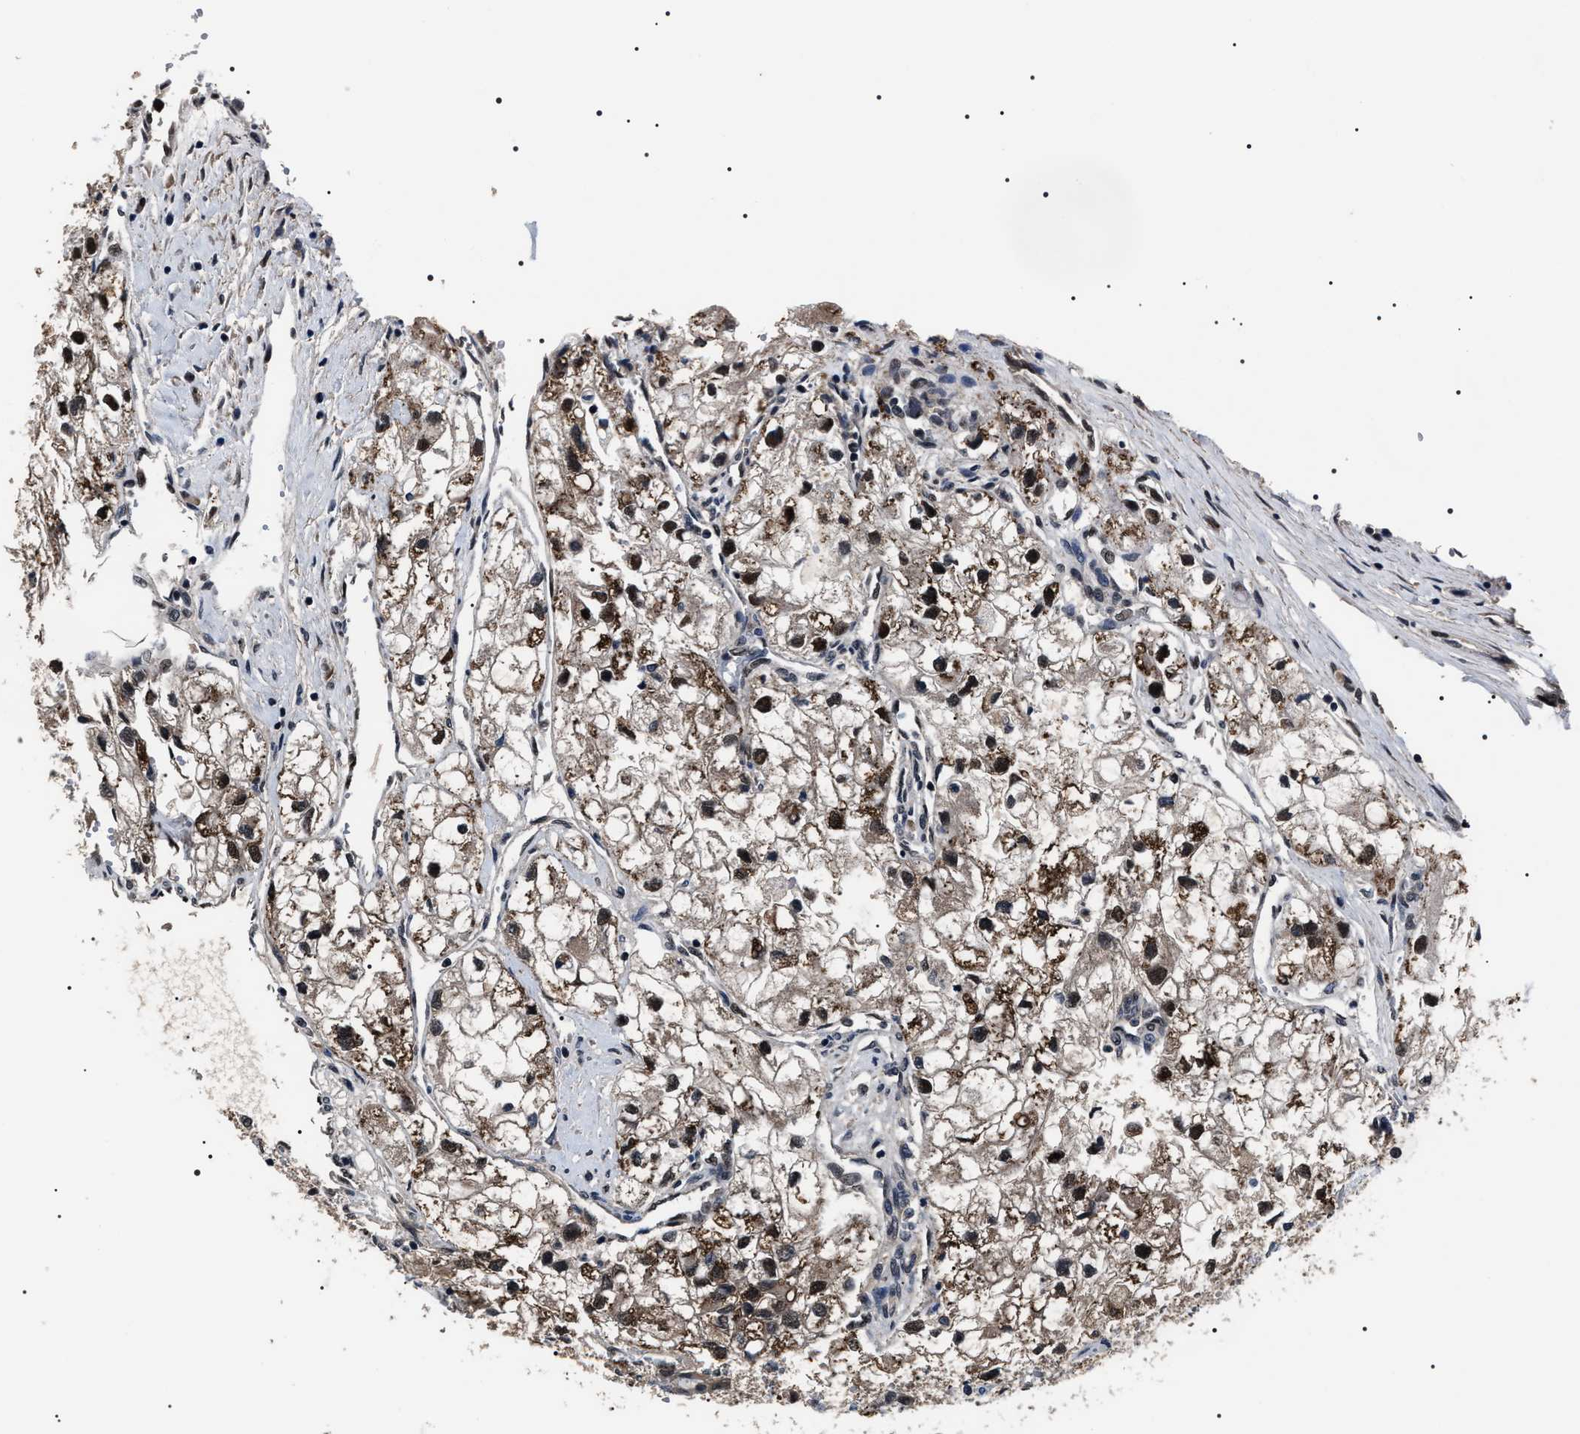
{"staining": {"intensity": "moderate", "quantity": ">75%", "location": "cytoplasmic/membranous,nuclear"}, "tissue": "renal cancer", "cell_type": "Tumor cells", "image_type": "cancer", "snomed": [{"axis": "morphology", "description": "Adenocarcinoma, NOS"}, {"axis": "topography", "description": "Kidney"}], "caption": "IHC of renal cancer exhibits medium levels of moderate cytoplasmic/membranous and nuclear expression in approximately >75% of tumor cells.", "gene": "SIPA1", "patient": {"sex": "female", "age": 70}}